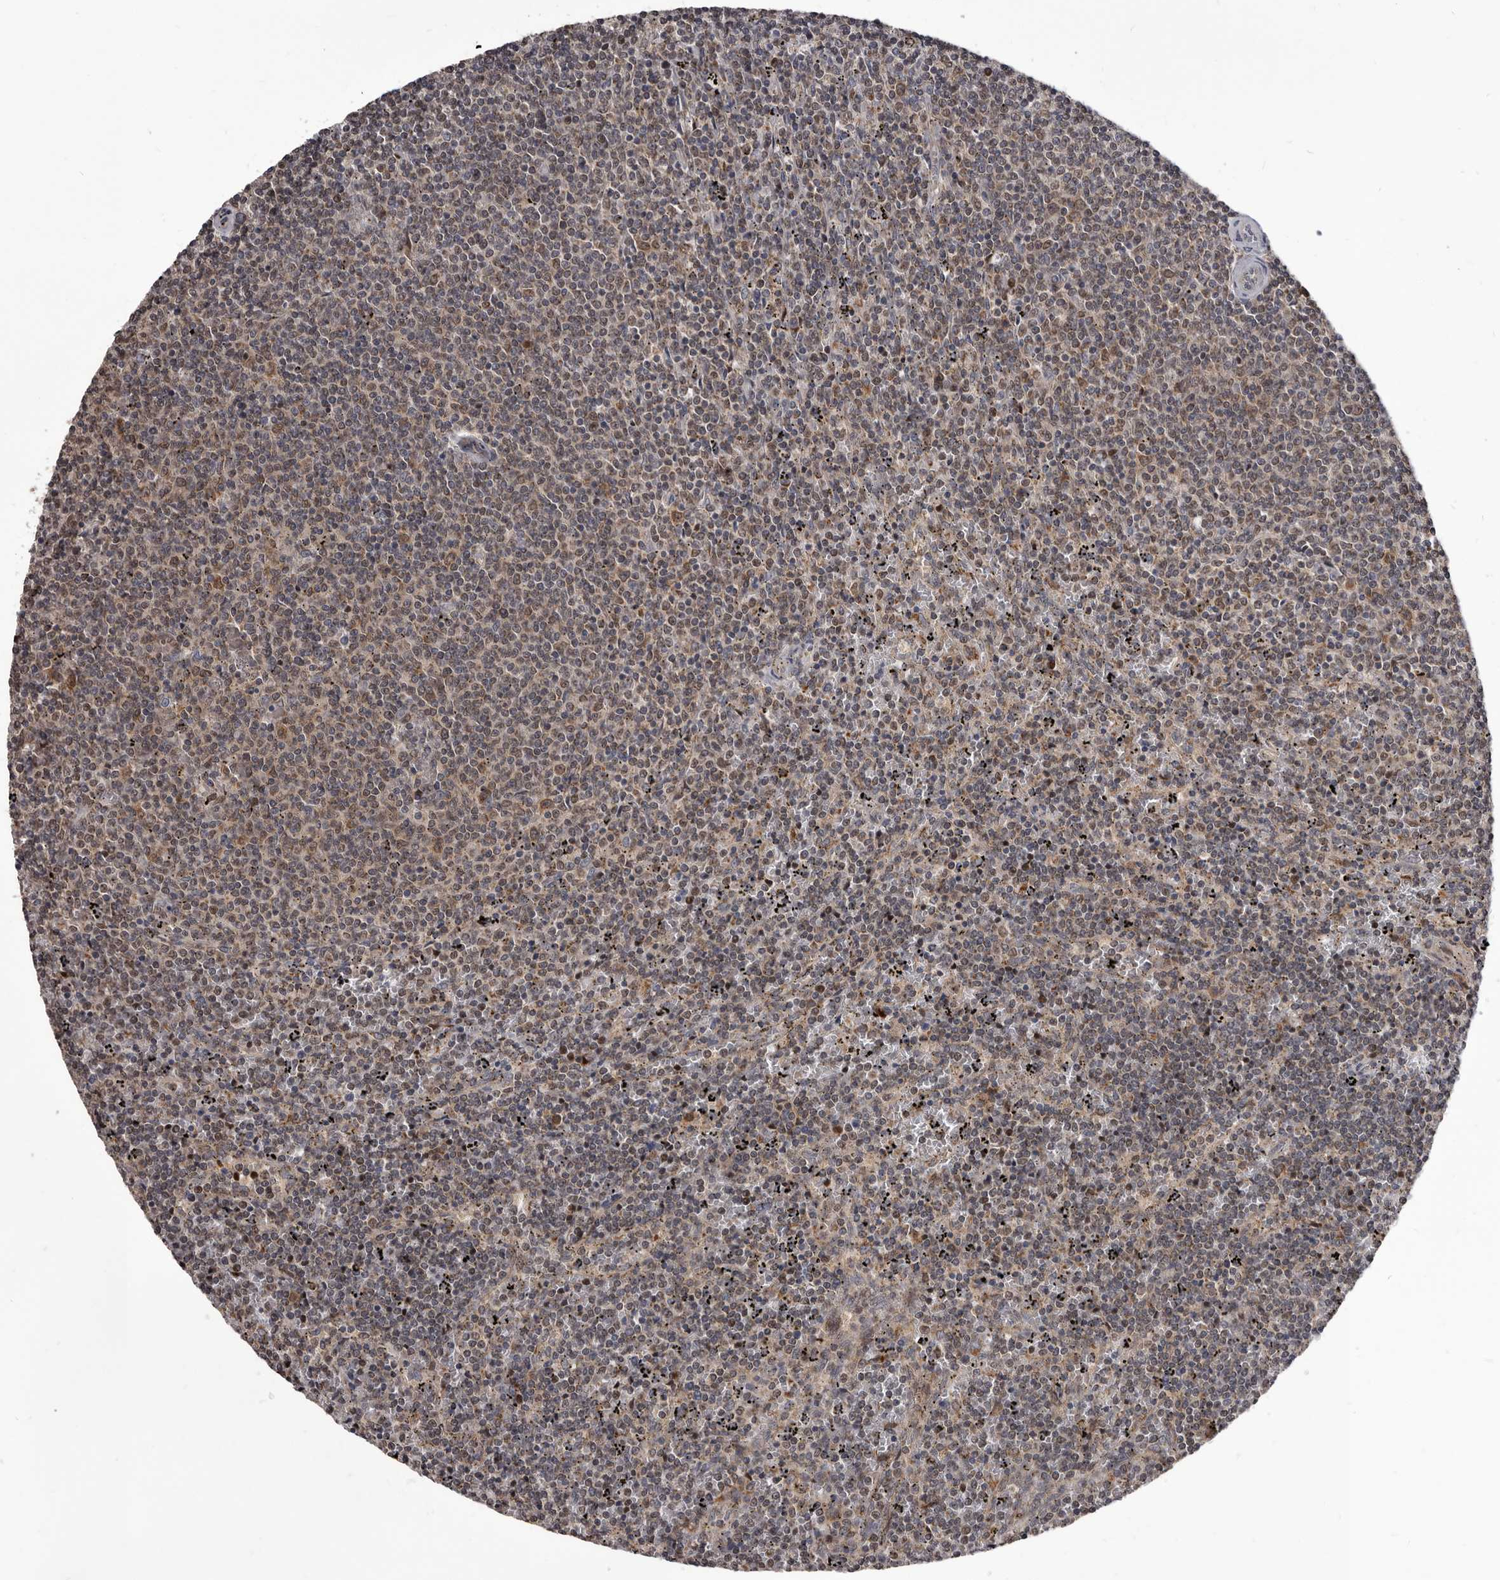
{"staining": {"intensity": "weak", "quantity": "25%-75%", "location": "cytoplasmic/membranous"}, "tissue": "lymphoma", "cell_type": "Tumor cells", "image_type": "cancer", "snomed": [{"axis": "morphology", "description": "Malignant lymphoma, non-Hodgkin's type, Low grade"}, {"axis": "topography", "description": "Spleen"}], "caption": "Protein staining of low-grade malignant lymphoma, non-Hodgkin's type tissue demonstrates weak cytoplasmic/membranous positivity in about 25%-75% of tumor cells.", "gene": "MAP3K14", "patient": {"sex": "female", "age": 50}}